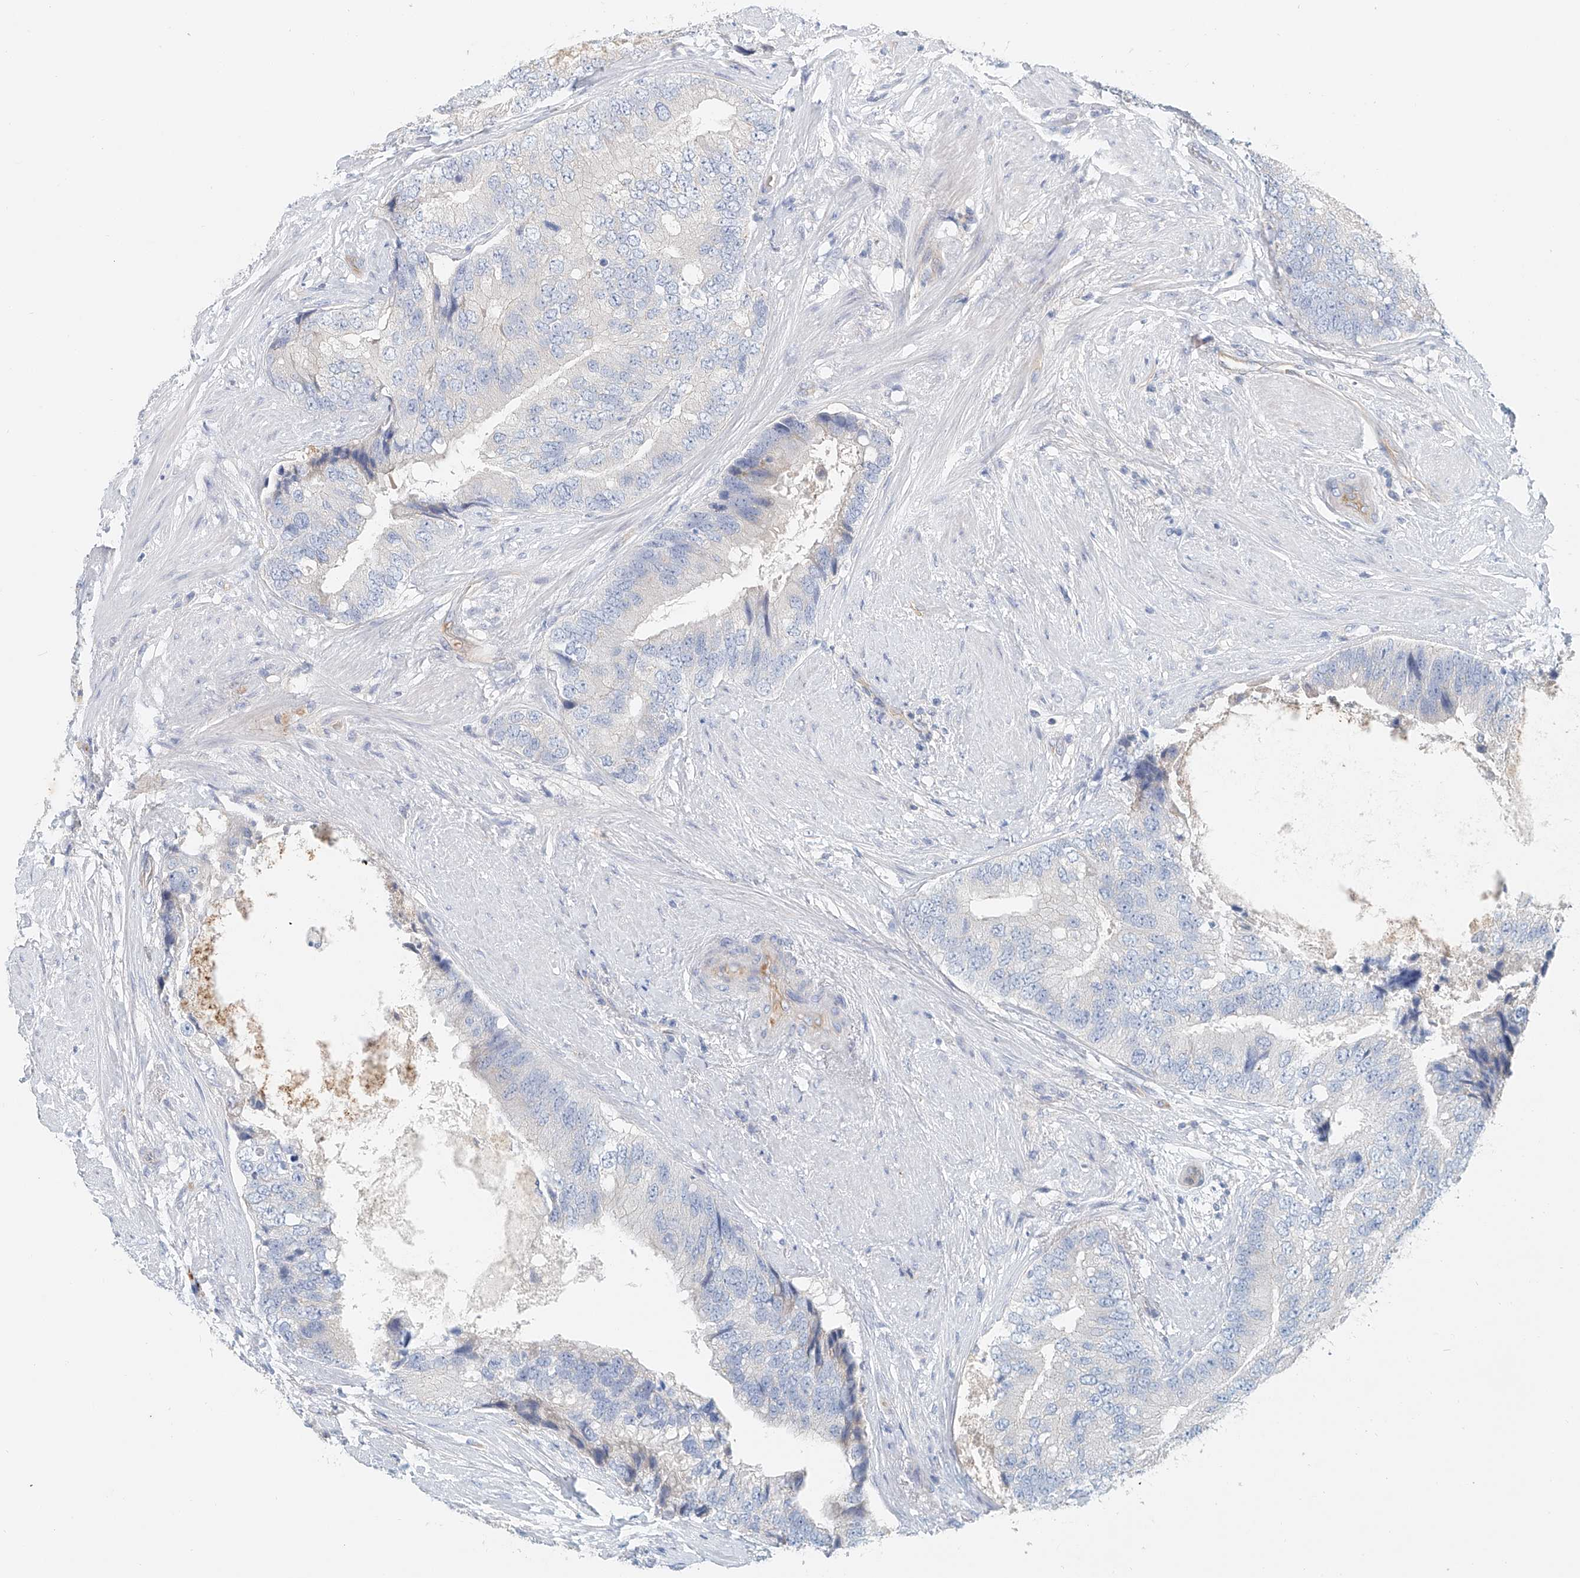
{"staining": {"intensity": "negative", "quantity": "none", "location": "none"}, "tissue": "prostate cancer", "cell_type": "Tumor cells", "image_type": "cancer", "snomed": [{"axis": "morphology", "description": "Adenocarcinoma, High grade"}, {"axis": "topography", "description": "Prostate"}], "caption": "The histopathology image reveals no significant positivity in tumor cells of prostate cancer (high-grade adenocarcinoma). (DAB immunohistochemistry visualized using brightfield microscopy, high magnification).", "gene": "FRYL", "patient": {"sex": "male", "age": 70}}